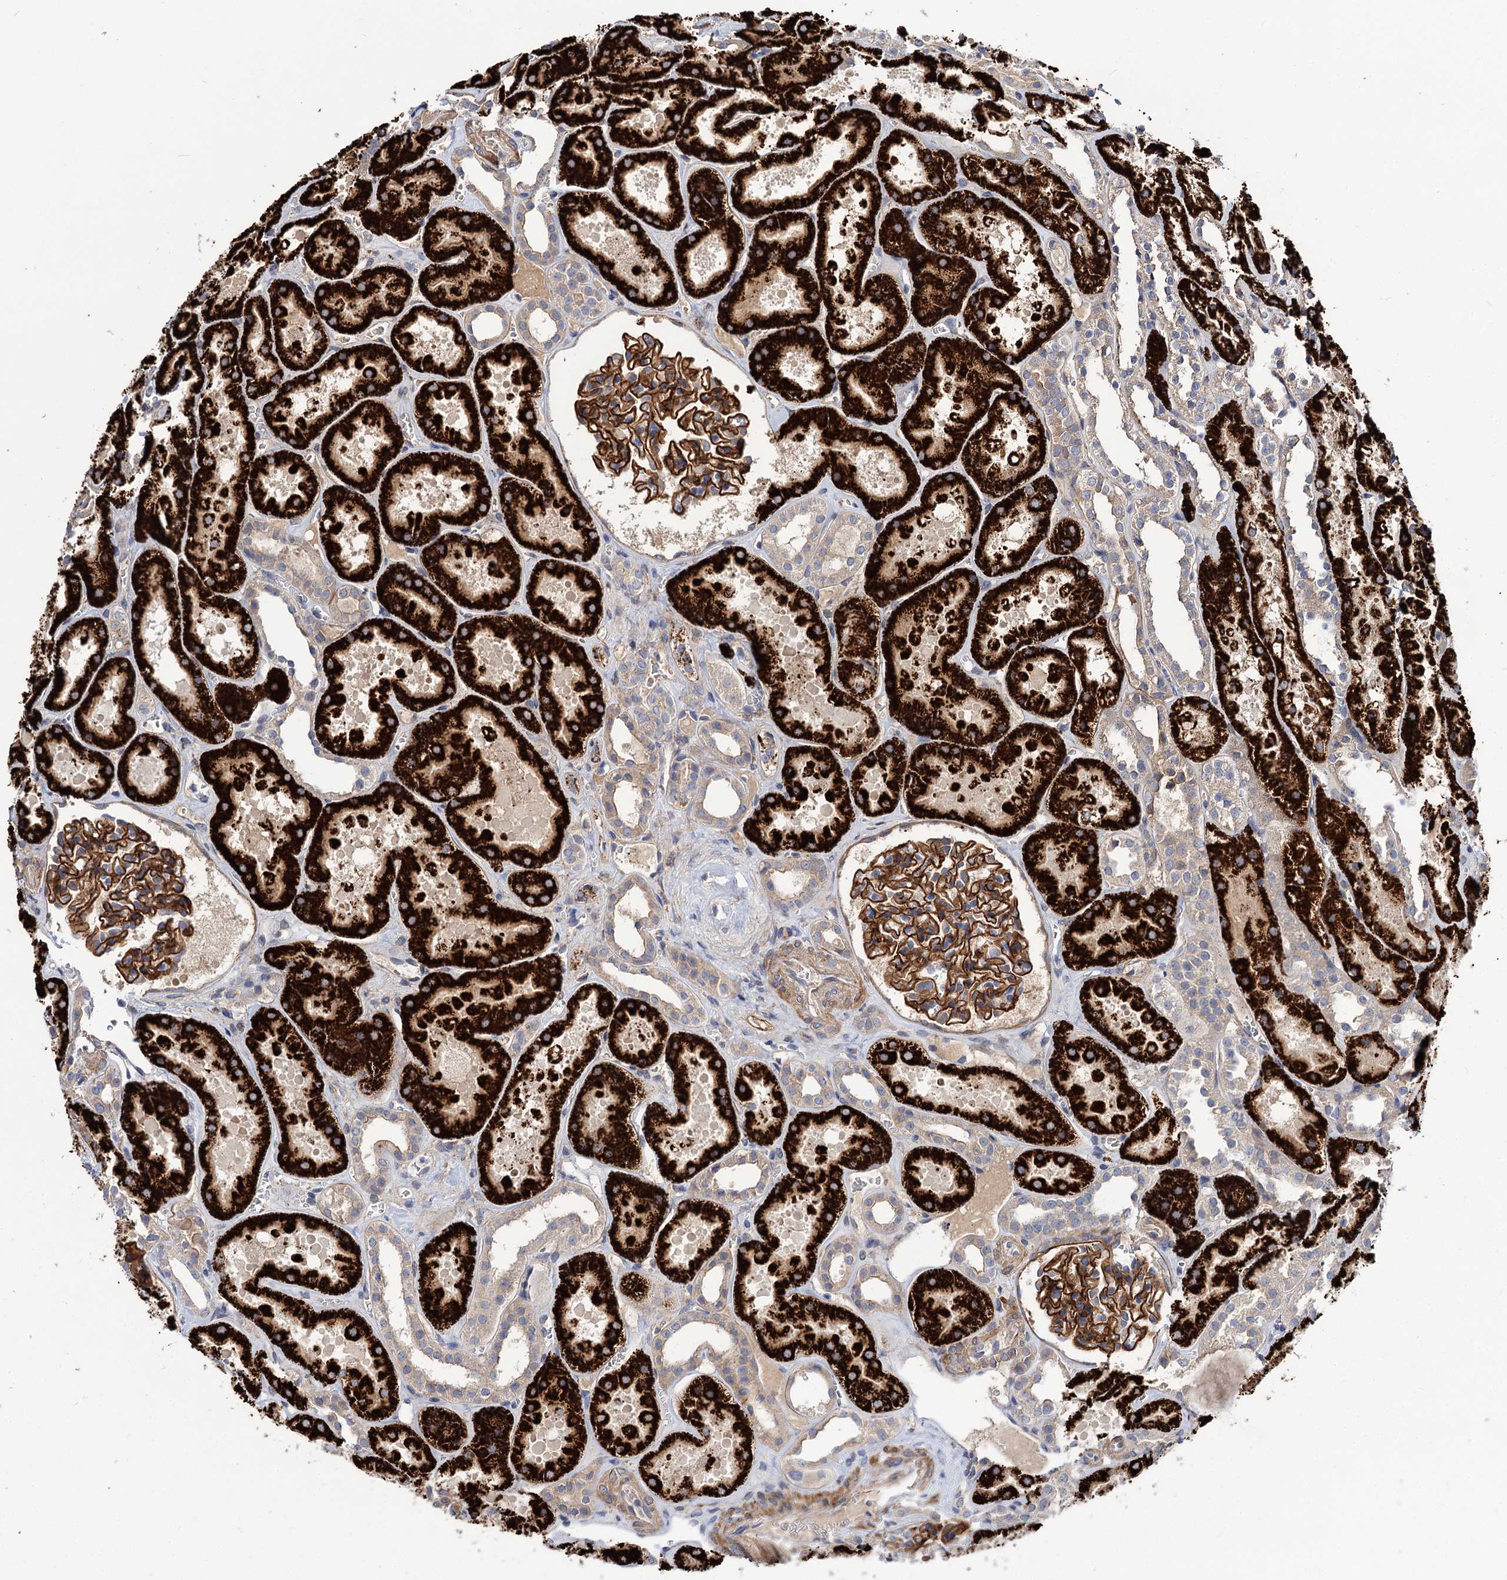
{"staining": {"intensity": "strong", "quantity": ">75%", "location": "cytoplasmic/membranous"}, "tissue": "kidney", "cell_type": "Cells in glomeruli", "image_type": "normal", "snomed": [{"axis": "morphology", "description": "Normal tissue, NOS"}, {"axis": "topography", "description": "Kidney"}], "caption": "Kidney stained with DAB immunohistochemistry (IHC) shows high levels of strong cytoplasmic/membranous staining in approximately >75% of cells in glomeruli. The protein is stained brown, and the nuclei are stained in blue (DAB IHC with brightfield microscopy, high magnification).", "gene": "NUDCD2", "patient": {"sex": "female", "age": 41}}